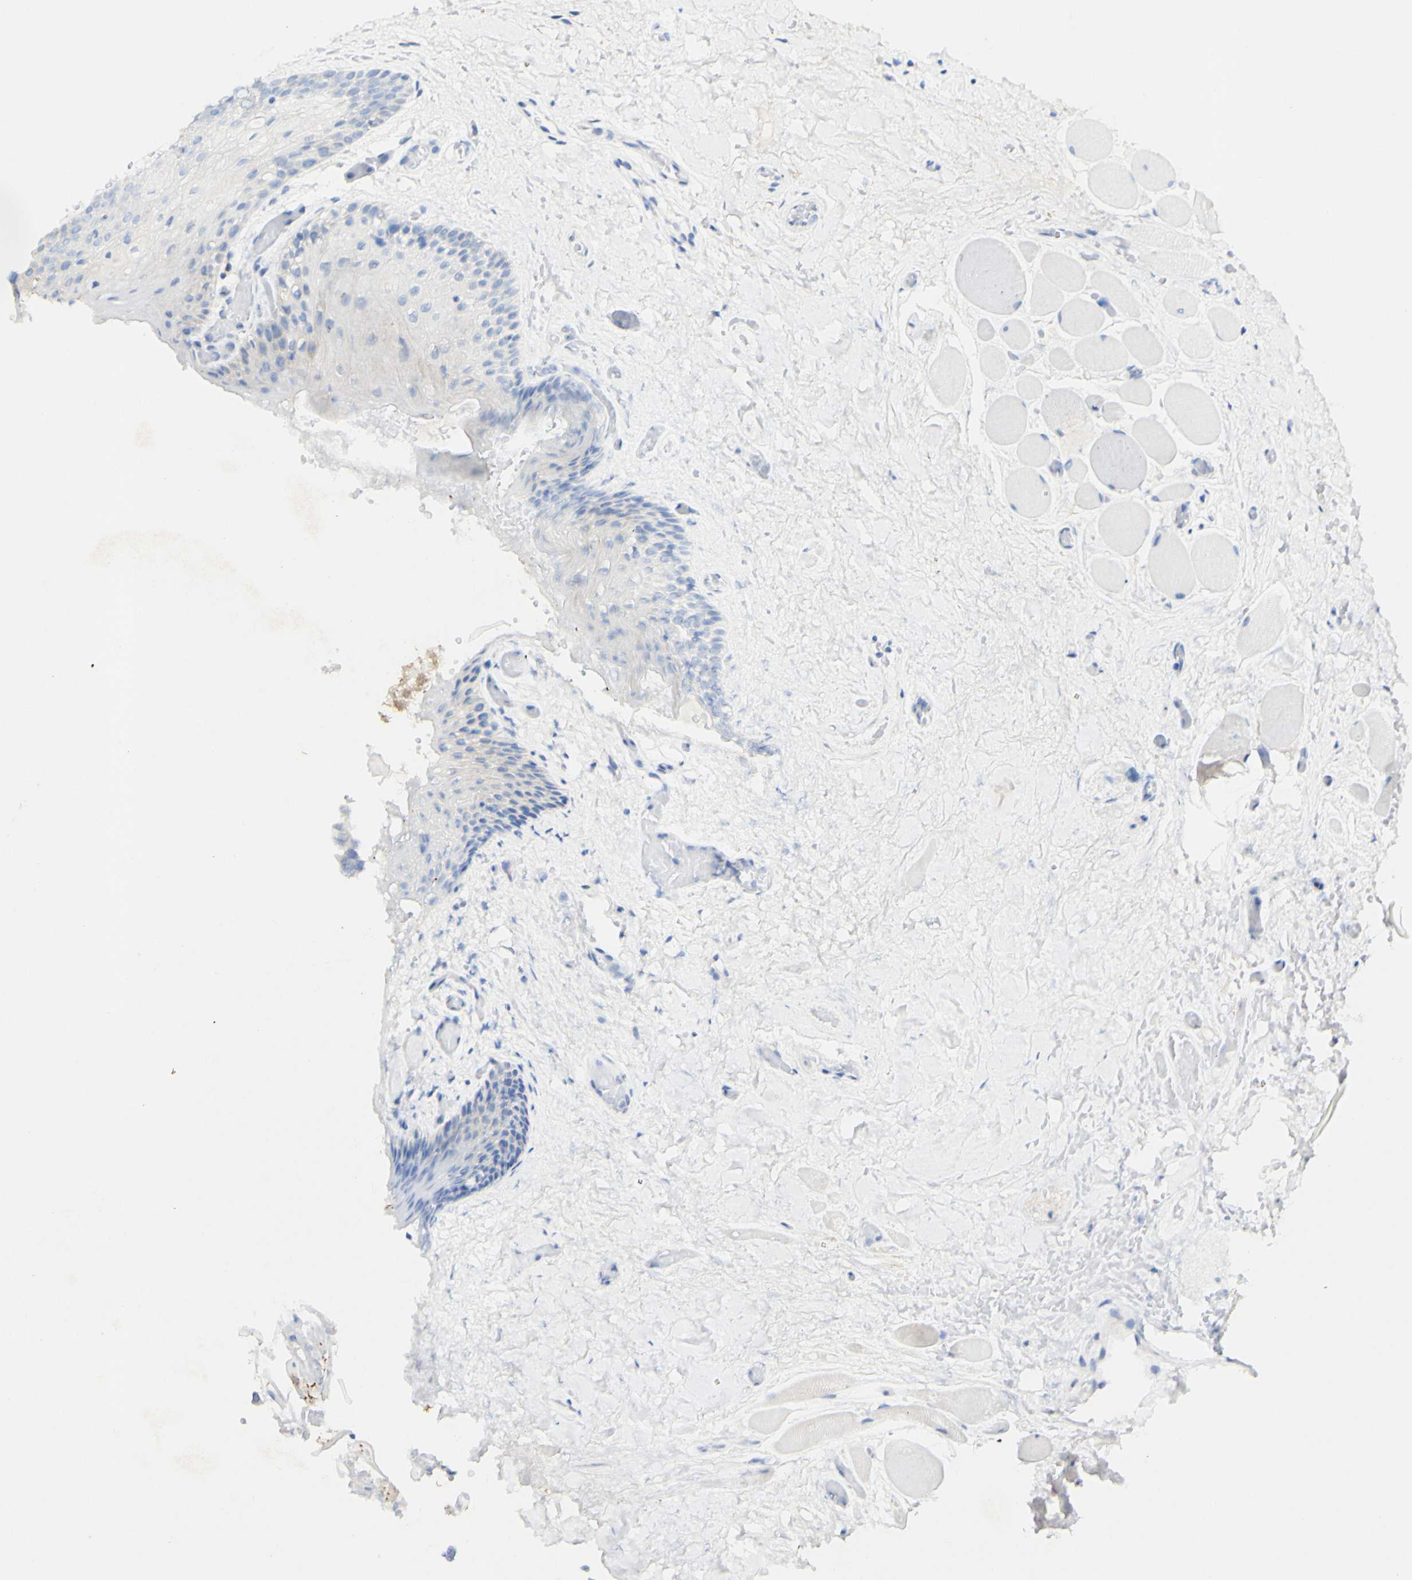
{"staining": {"intensity": "negative", "quantity": "none", "location": "none"}, "tissue": "oral mucosa", "cell_type": "Squamous epithelial cells", "image_type": "normal", "snomed": [{"axis": "morphology", "description": "Normal tissue, NOS"}, {"axis": "morphology", "description": "Squamous cell carcinoma, NOS"}, {"axis": "topography", "description": "Skeletal muscle"}, {"axis": "topography", "description": "Adipose tissue"}, {"axis": "topography", "description": "Vascular tissue"}, {"axis": "topography", "description": "Oral tissue"}, {"axis": "topography", "description": "Peripheral nerve tissue"}, {"axis": "topography", "description": "Head-Neck"}], "caption": "The immunohistochemistry (IHC) image has no significant staining in squamous epithelial cells of oral mucosa.", "gene": "FGF4", "patient": {"sex": "male", "age": 71}}